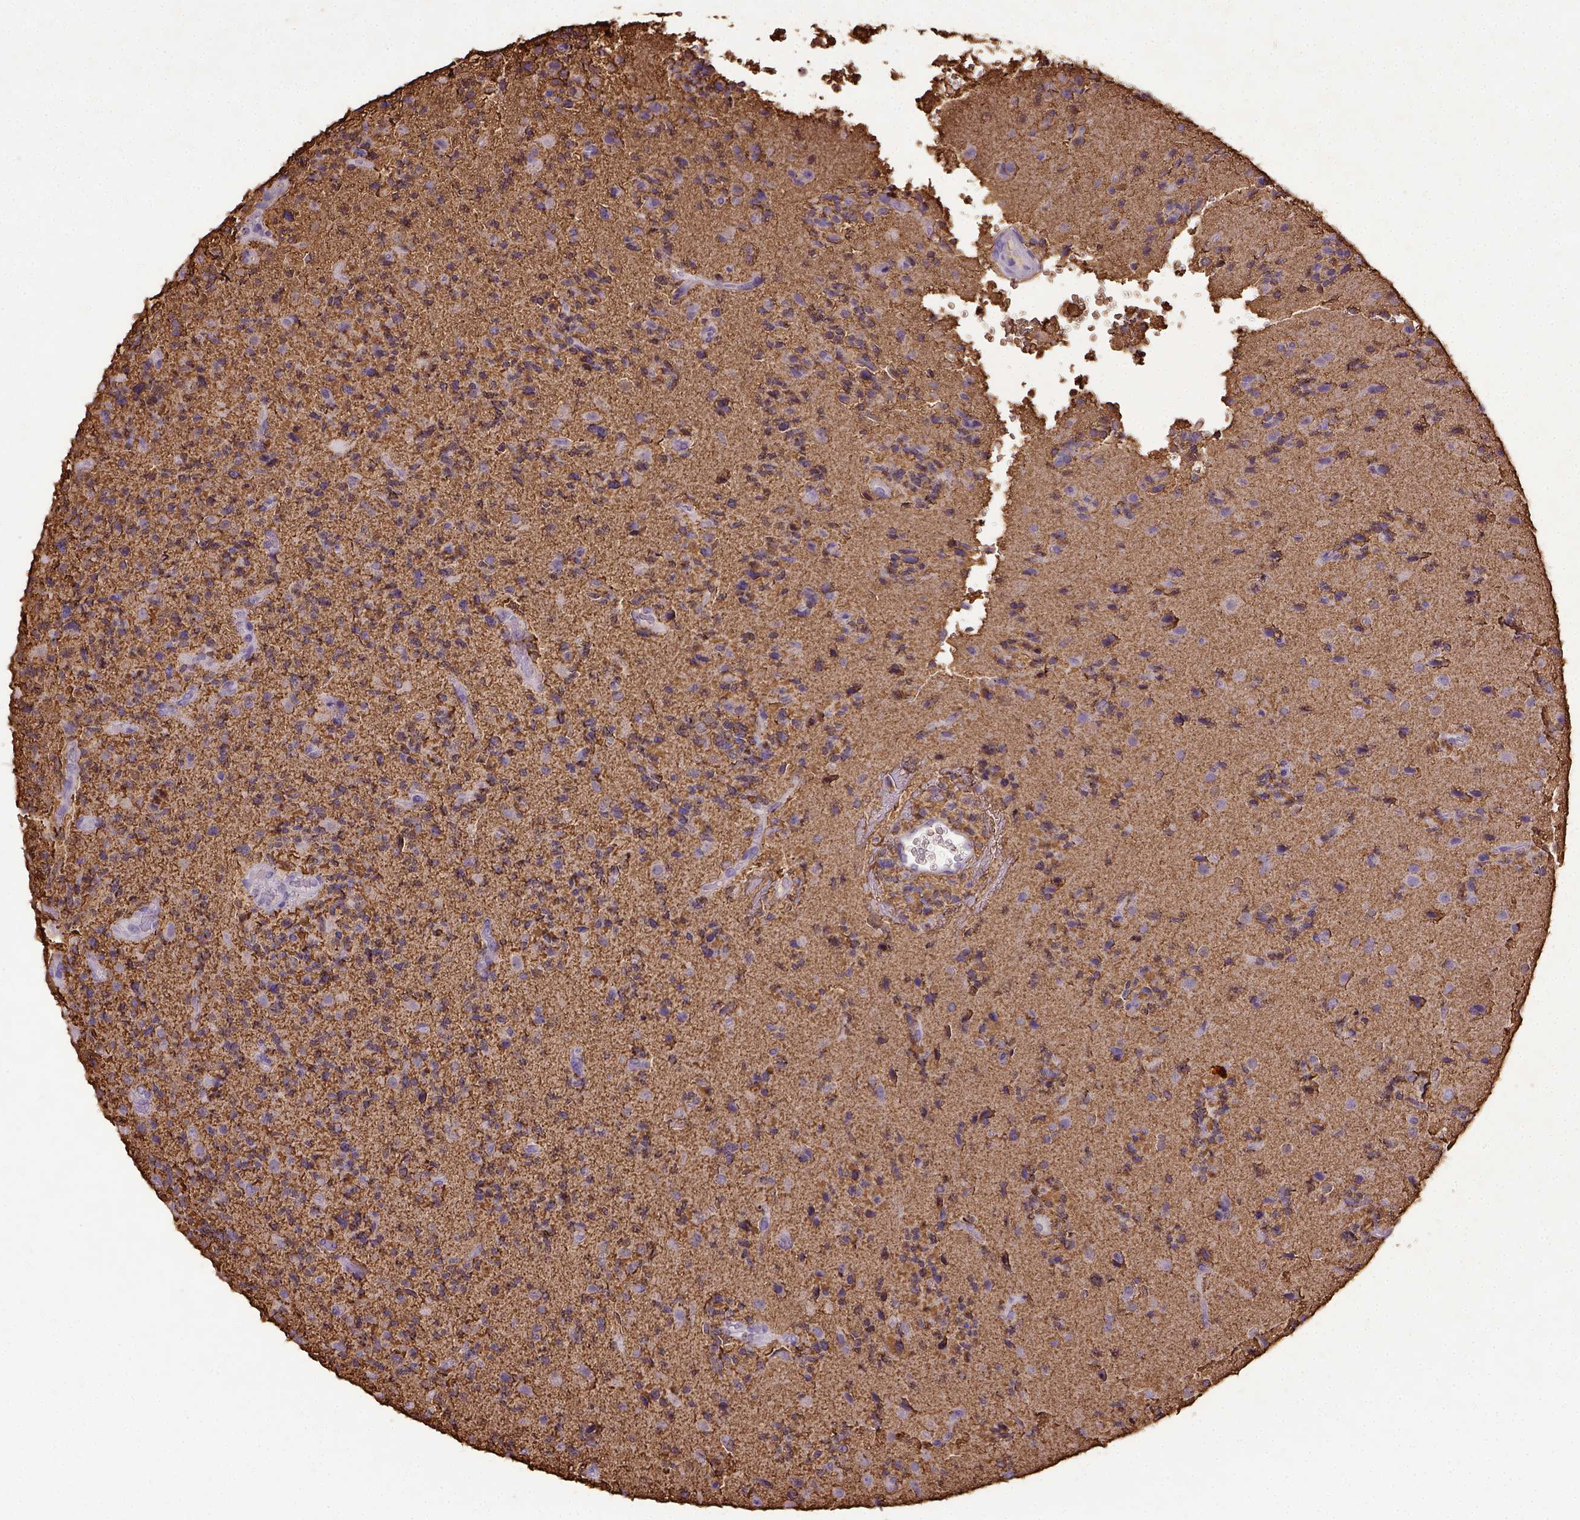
{"staining": {"intensity": "moderate", "quantity": ">75%", "location": "cytoplasmic/membranous"}, "tissue": "glioma", "cell_type": "Tumor cells", "image_type": "cancer", "snomed": [{"axis": "morphology", "description": "Glioma, malignant, High grade"}, {"axis": "topography", "description": "Brain"}], "caption": "There is medium levels of moderate cytoplasmic/membranous positivity in tumor cells of malignant high-grade glioma, as demonstrated by immunohistochemical staining (brown color).", "gene": "B3GAT1", "patient": {"sex": "female", "age": 71}}